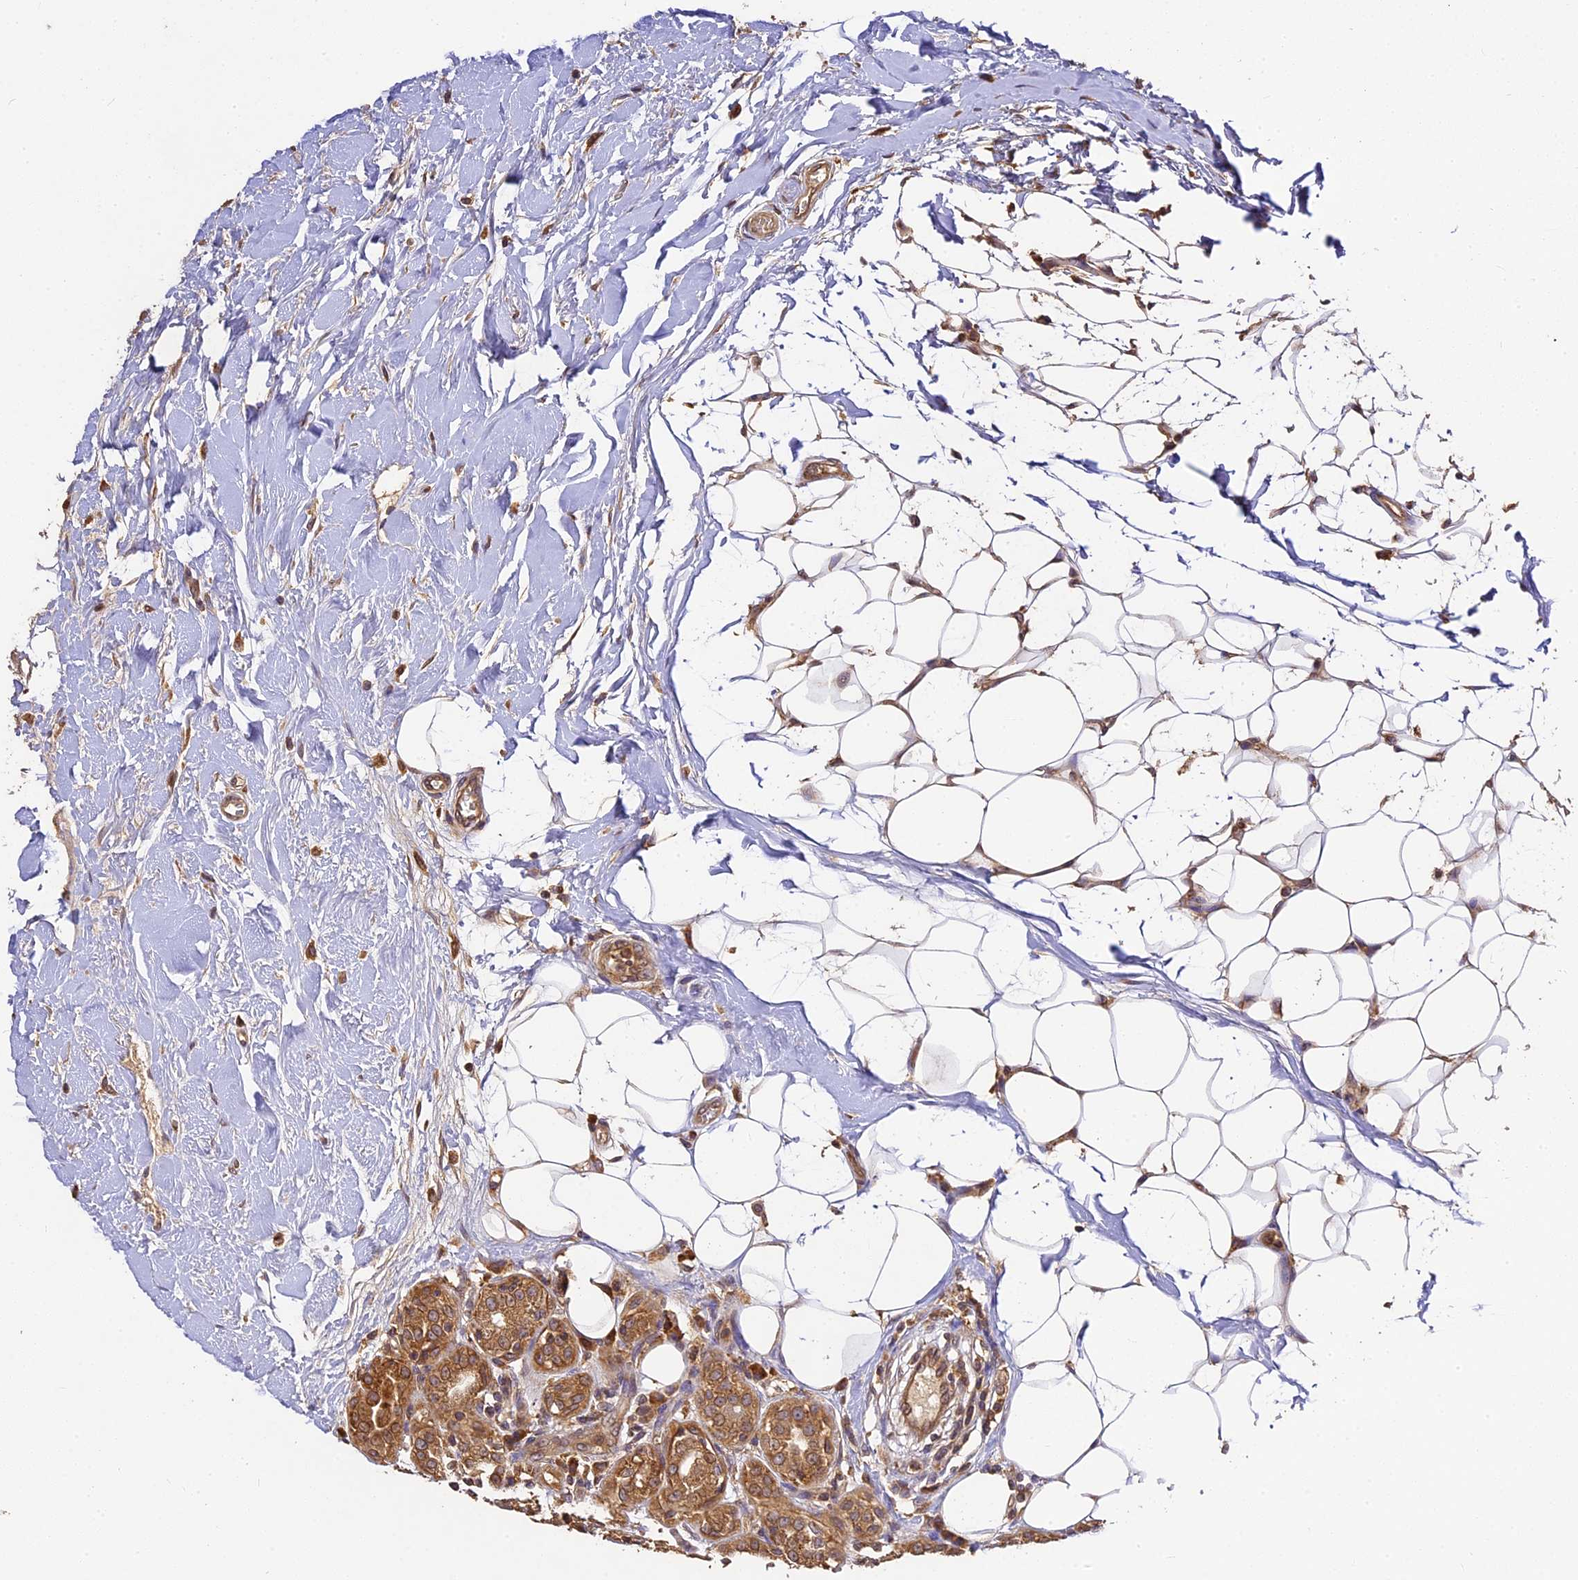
{"staining": {"intensity": "moderate", "quantity": ">75%", "location": "cytoplasmic/membranous"}, "tissue": "breast cancer", "cell_type": "Tumor cells", "image_type": "cancer", "snomed": [{"axis": "morphology", "description": "Duct carcinoma"}, {"axis": "topography", "description": "Breast"}], "caption": "Intraductal carcinoma (breast) was stained to show a protein in brown. There is medium levels of moderate cytoplasmic/membranous staining in about >75% of tumor cells.", "gene": "BRAP", "patient": {"sex": "female", "age": 27}}